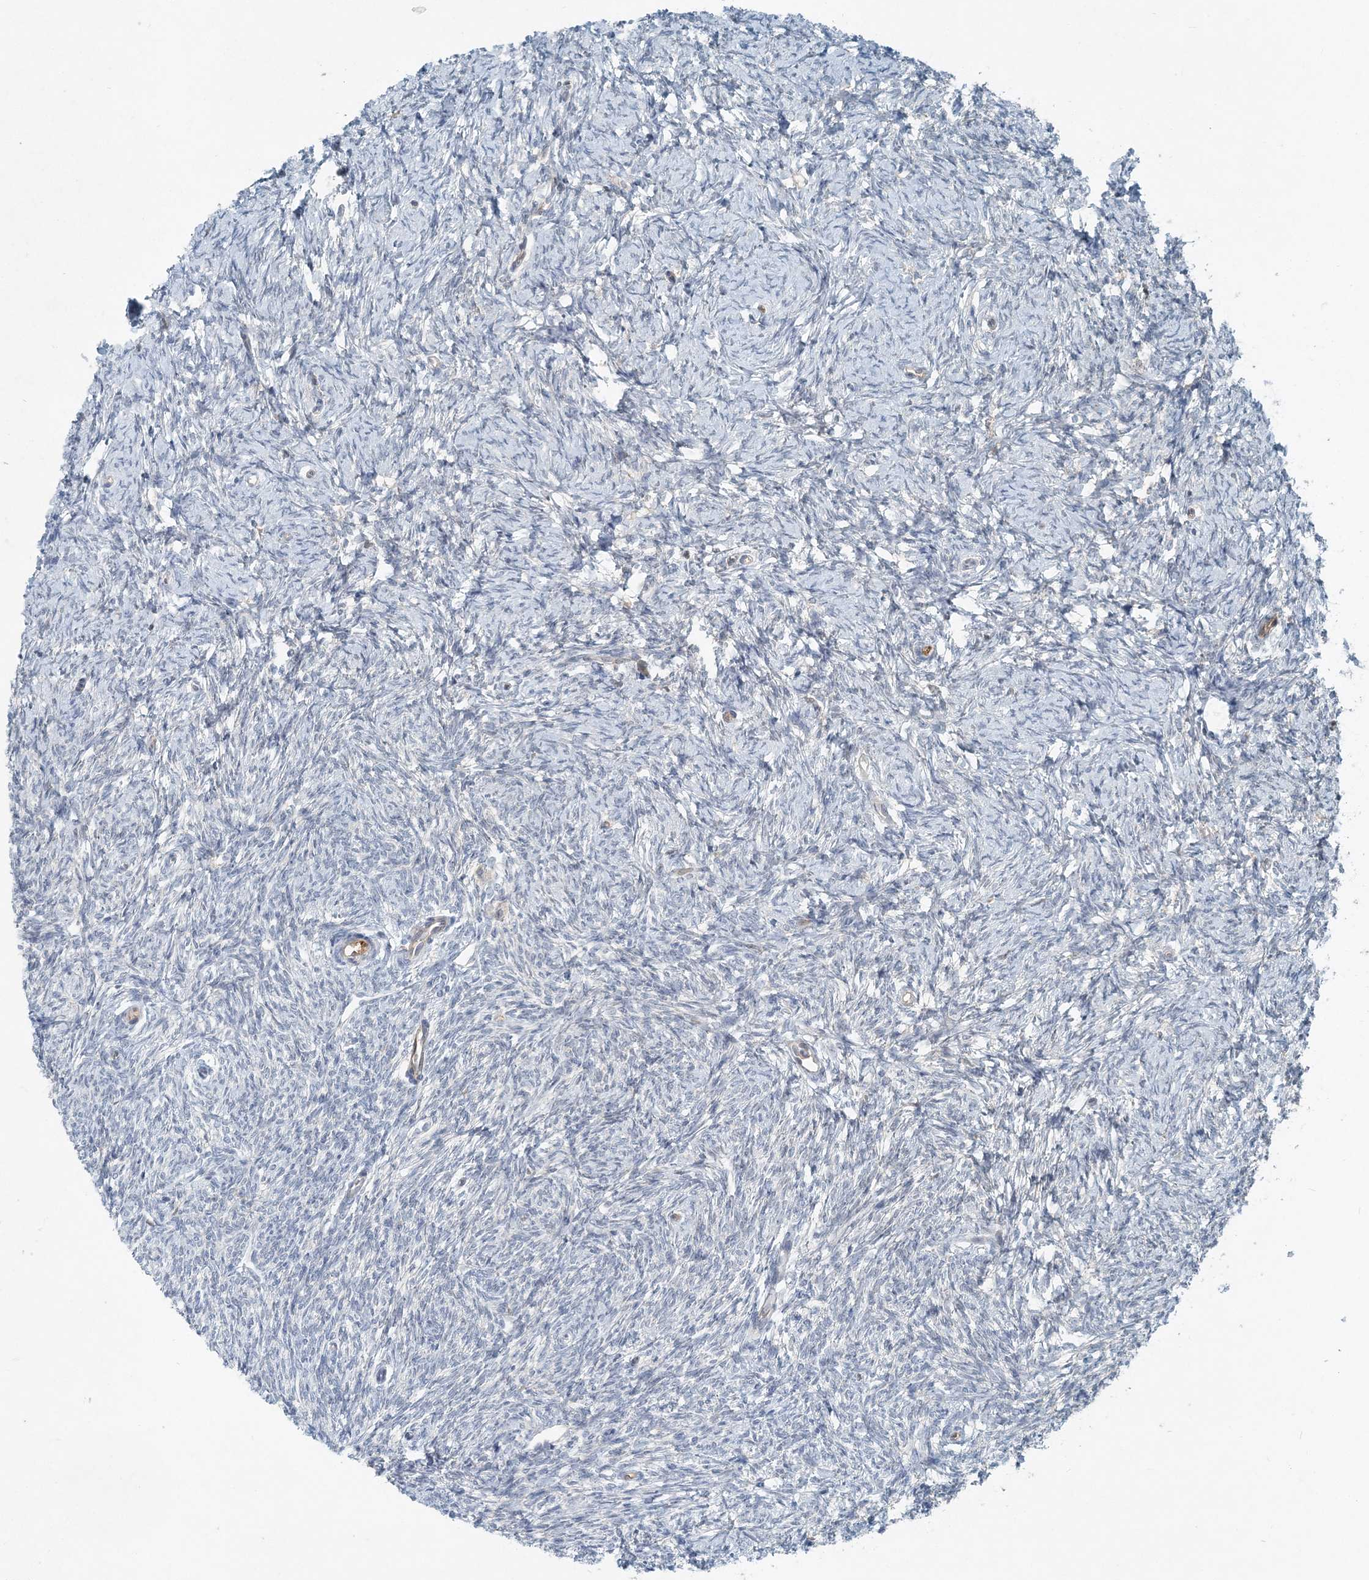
{"staining": {"intensity": "negative", "quantity": "none", "location": "none"}, "tissue": "ovary", "cell_type": "Follicle cells", "image_type": "normal", "snomed": [{"axis": "morphology", "description": "Normal tissue, NOS"}, {"axis": "morphology", "description": "Cyst, NOS"}, {"axis": "topography", "description": "Ovary"}], "caption": "Protein analysis of unremarkable ovary demonstrates no significant positivity in follicle cells.", "gene": "ARMH1", "patient": {"sex": "female", "age": 33}}